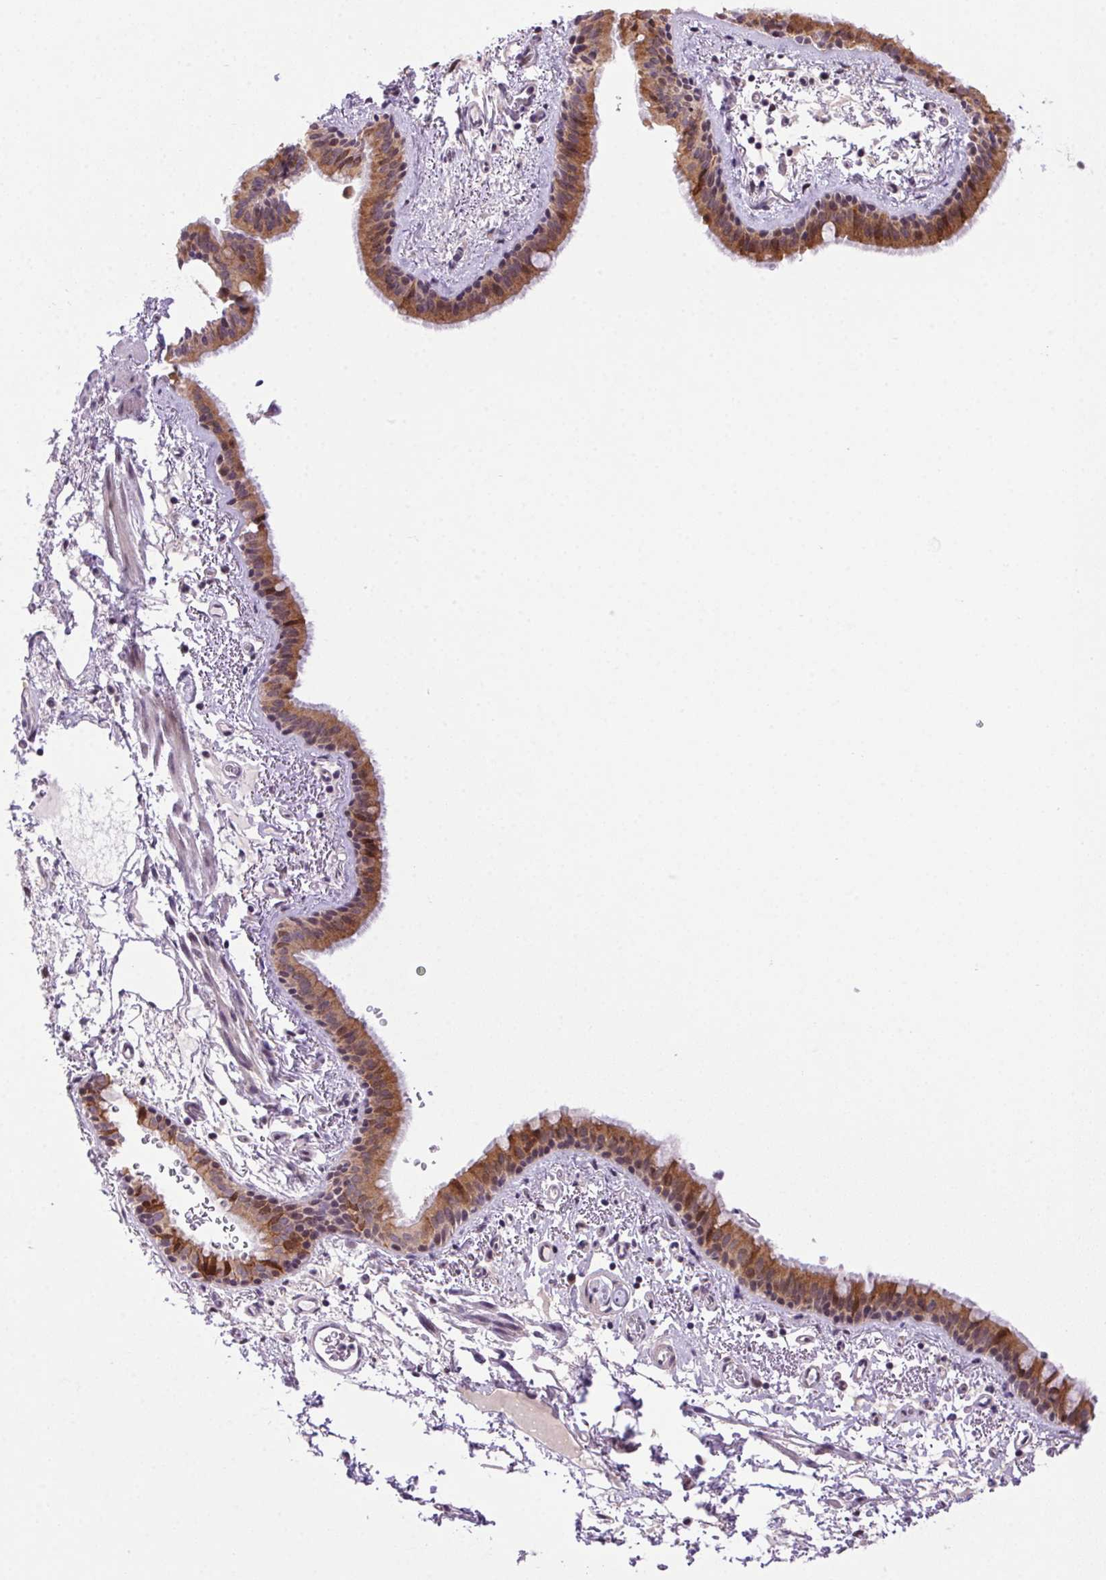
{"staining": {"intensity": "moderate", "quantity": ">75%", "location": "cytoplasmic/membranous"}, "tissue": "bronchus", "cell_type": "Respiratory epithelial cells", "image_type": "normal", "snomed": [{"axis": "morphology", "description": "Normal tissue, NOS"}, {"axis": "topography", "description": "Bronchus"}], "caption": "DAB (3,3'-diaminobenzidine) immunohistochemical staining of unremarkable human bronchus displays moderate cytoplasmic/membranous protein staining in about >75% of respiratory epithelial cells.", "gene": "LRRTM1", "patient": {"sex": "female", "age": 61}}